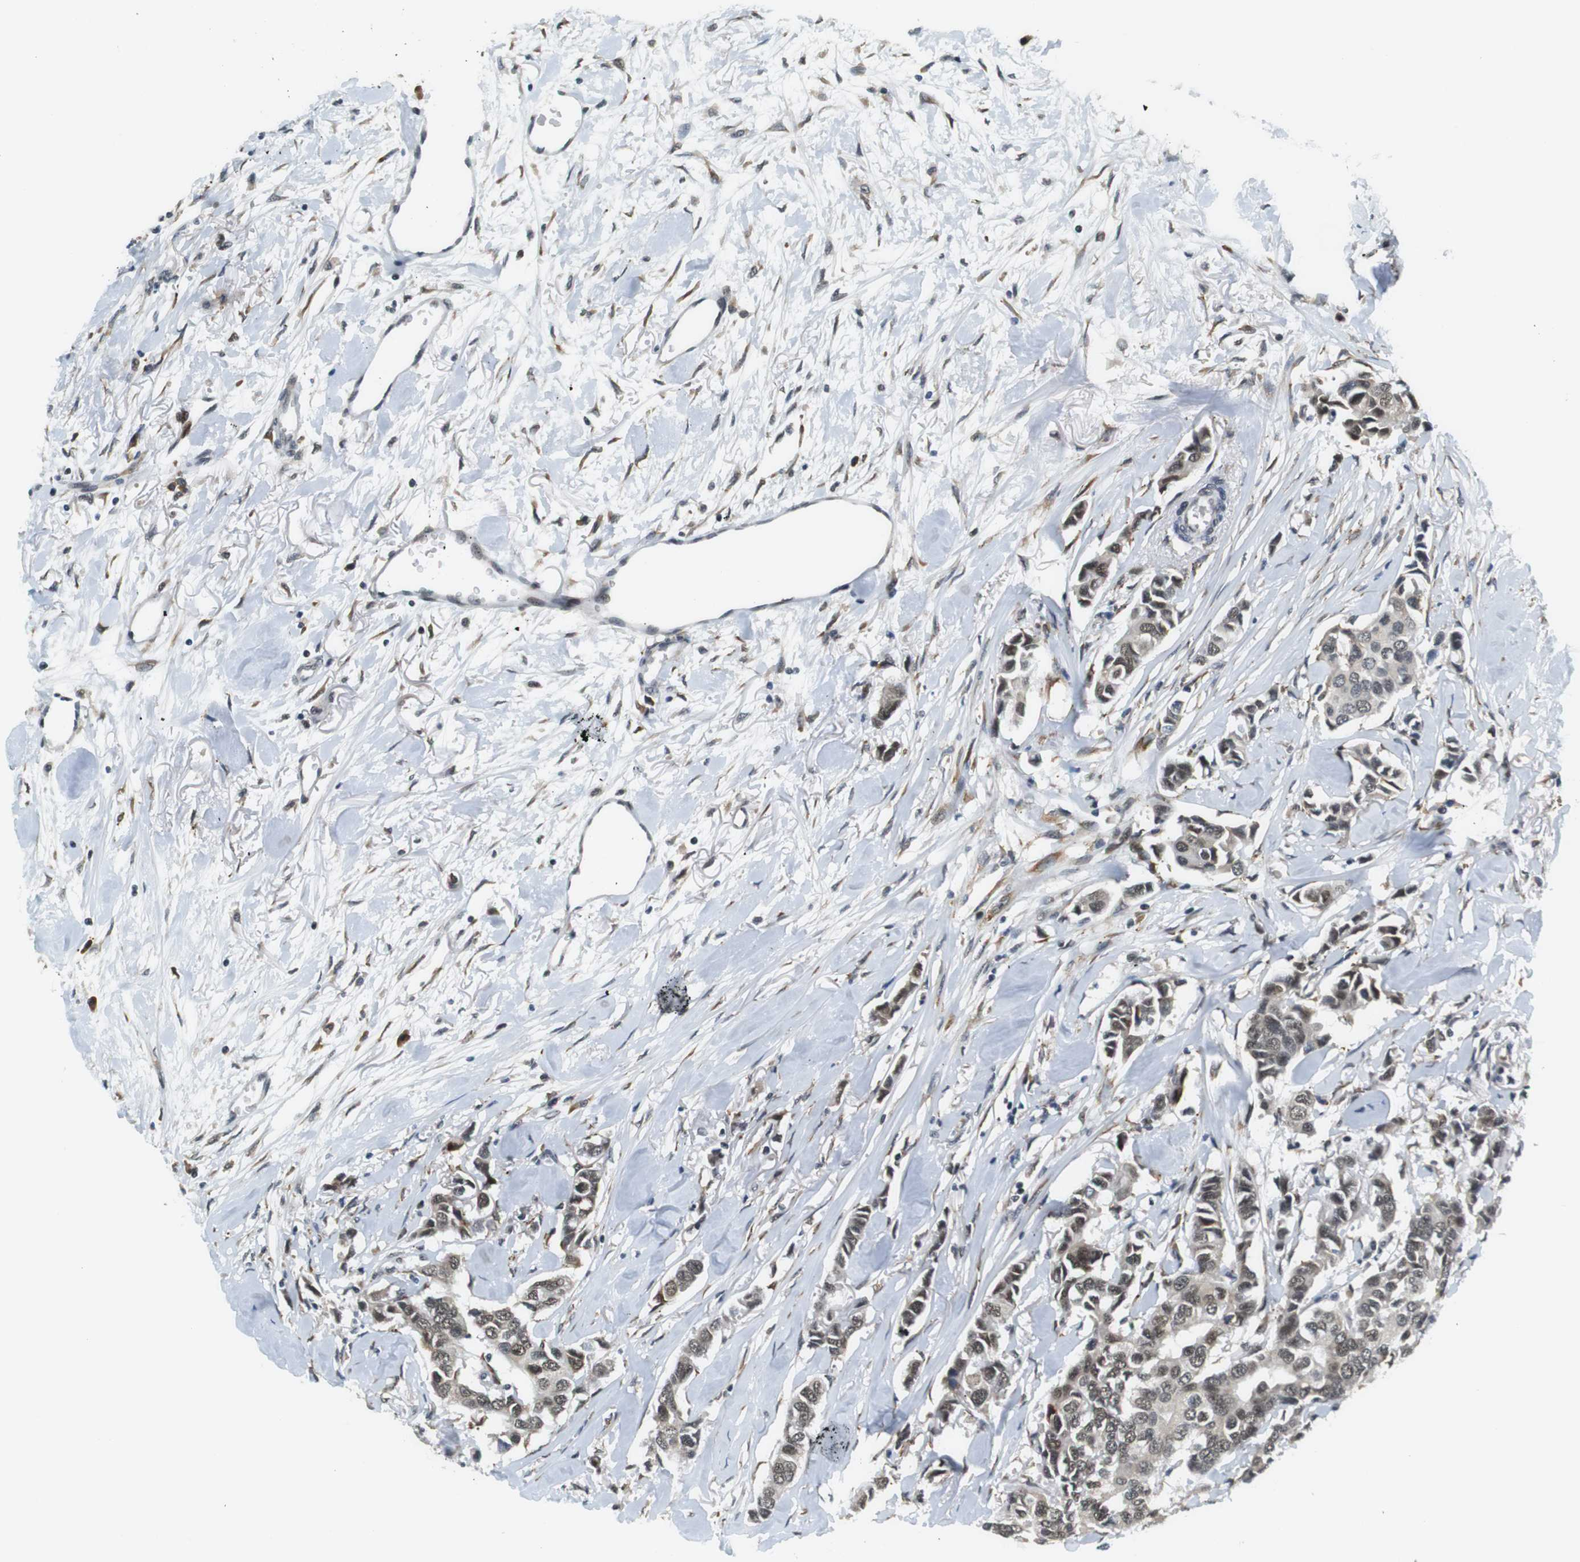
{"staining": {"intensity": "moderate", "quantity": ">75%", "location": "nuclear"}, "tissue": "breast cancer", "cell_type": "Tumor cells", "image_type": "cancer", "snomed": [{"axis": "morphology", "description": "Duct carcinoma"}, {"axis": "topography", "description": "Breast"}], "caption": "High-magnification brightfield microscopy of breast cancer (infiltrating ductal carcinoma) stained with DAB (3,3'-diaminobenzidine) (brown) and counterstained with hematoxylin (blue). tumor cells exhibit moderate nuclear positivity is present in approximately>75% of cells.", "gene": "RNF38", "patient": {"sex": "female", "age": 80}}